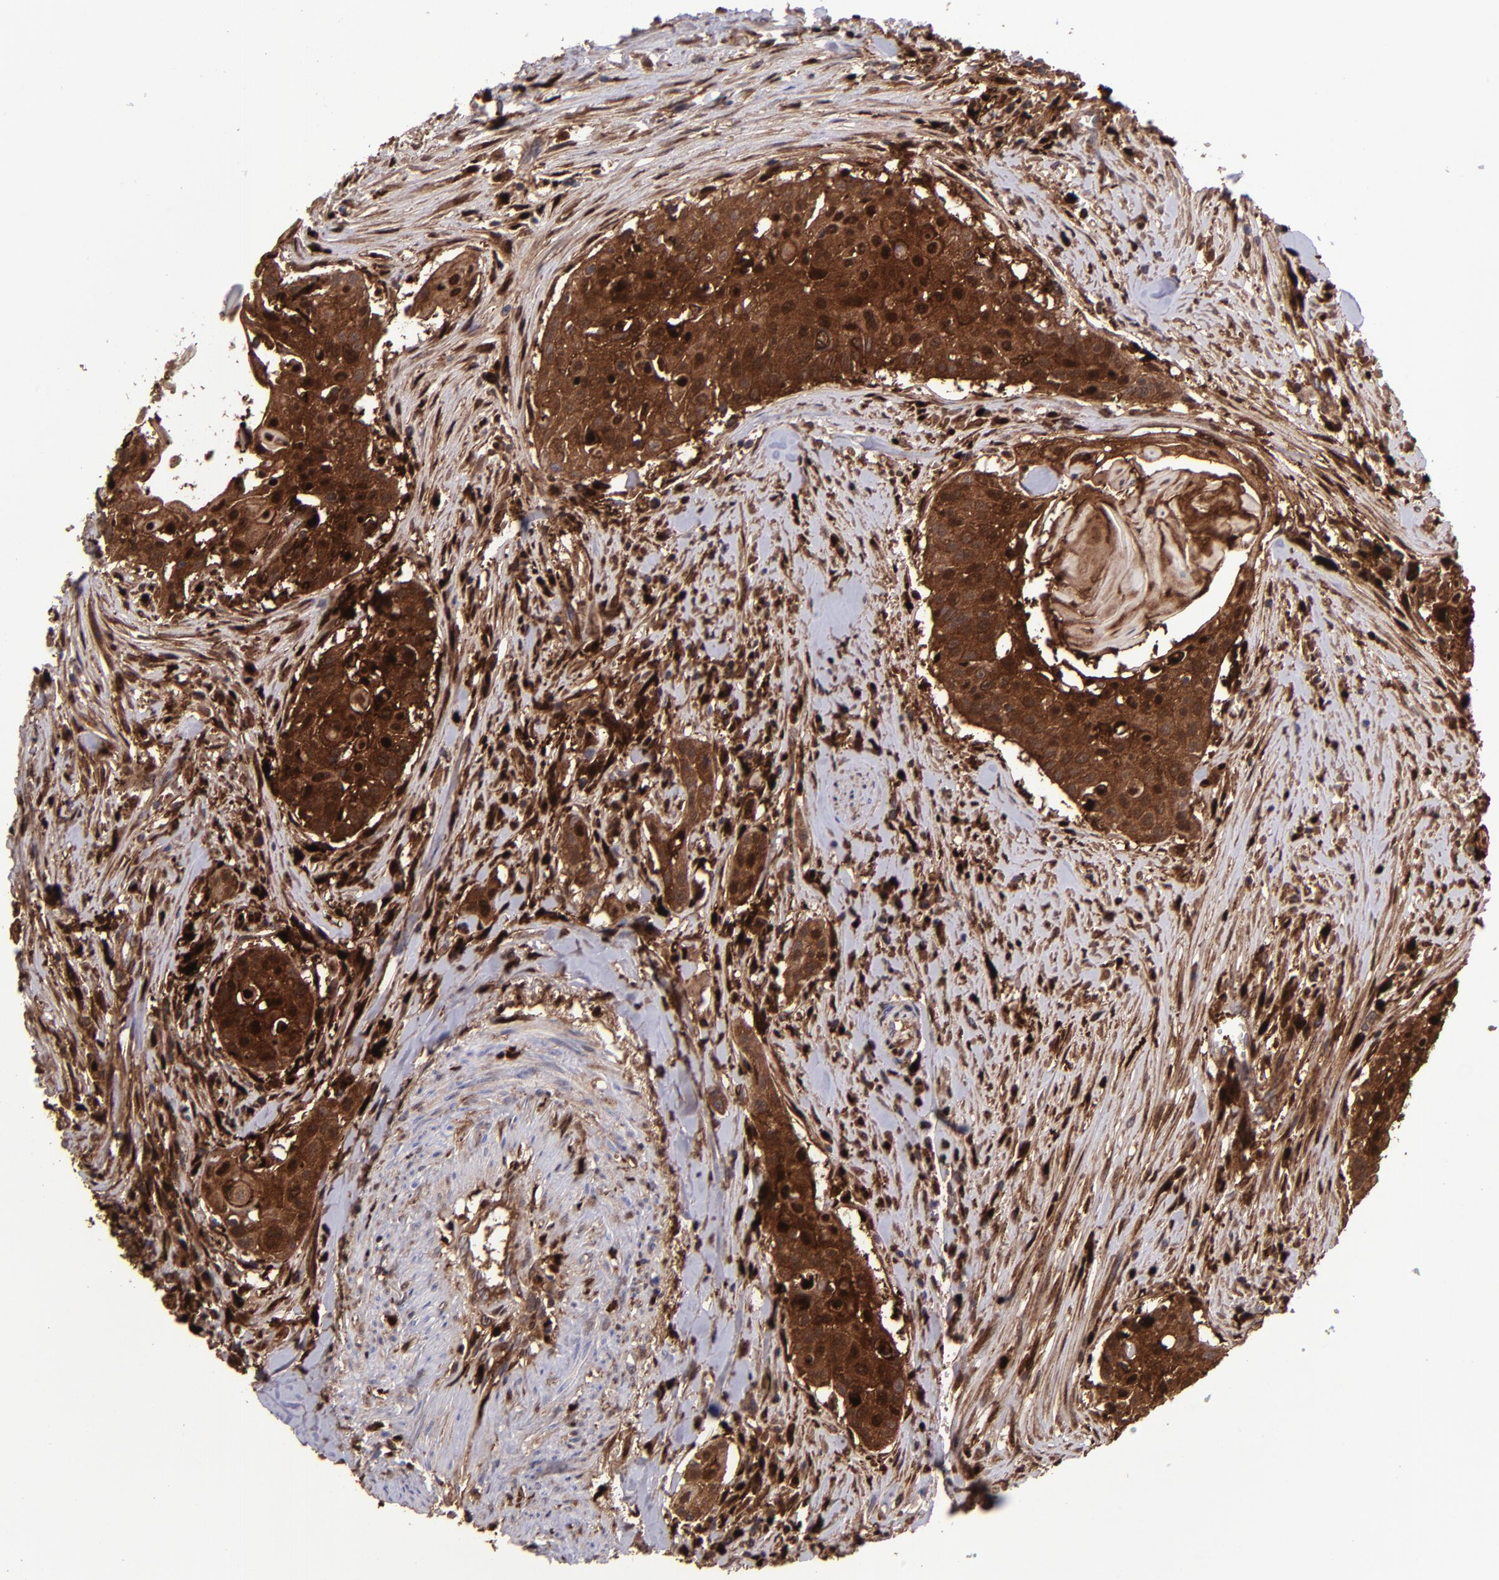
{"staining": {"intensity": "strong", "quantity": ">75%", "location": "cytoplasmic/membranous,nuclear"}, "tissue": "head and neck cancer", "cell_type": "Tumor cells", "image_type": "cancer", "snomed": [{"axis": "morphology", "description": "Squamous cell carcinoma, NOS"}, {"axis": "morphology", "description": "Squamous cell carcinoma, metastatic, NOS"}, {"axis": "topography", "description": "Lymph node"}, {"axis": "topography", "description": "Salivary gland"}, {"axis": "topography", "description": "Head-Neck"}], "caption": "The micrograph demonstrates immunohistochemical staining of metastatic squamous cell carcinoma (head and neck). There is strong cytoplasmic/membranous and nuclear positivity is seen in approximately >75% of tumor cells. The staining was performed using DAB (3,3'-diaminobenzidine), with brown indicating positive protein expression. Nuclei are stained blue with hematoxylin.", "gene": "TYMP", "patient": {"sex": "female", "age": 74}}